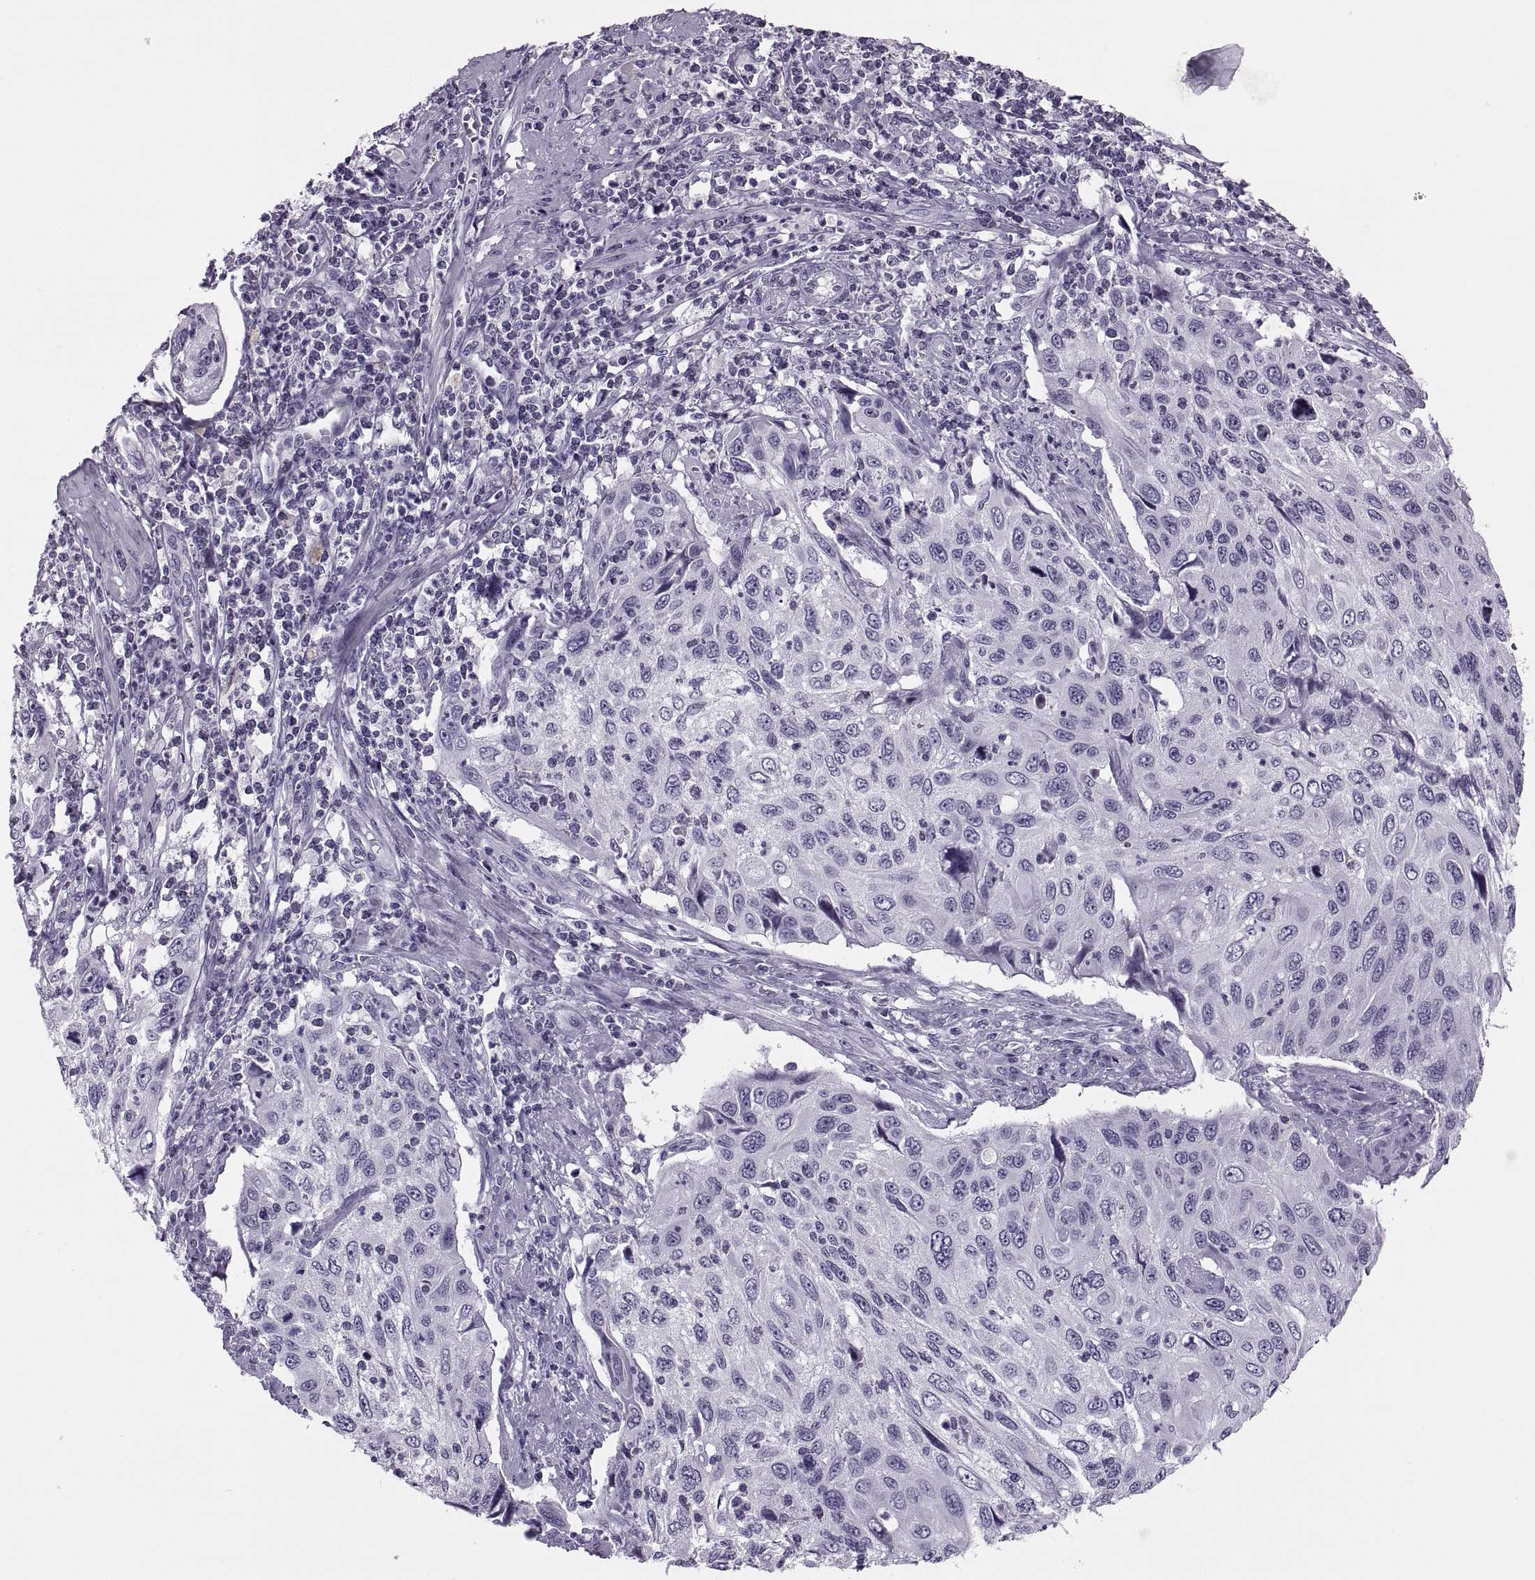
{"staining": {"intensity": "negative", "quantity": "none", "location": "none"}, "tissue": "cervical cancer", "cell_type": "Tumor cells", "image_type": "cancer", "snomed": [{"axis": "morphology", "description": "Squamous cell carcinoma, NOS"}, {"axis": "topography", "description": "Cervix"}], "caption": "Immunohistochemistry photomicrograph of cervical squamous cell carcinoma stained for a protein (brown), which reveals no expression in tumor cells.", "gene": "SYNGR4", "patient": {"sex": "female", "age": 70}}